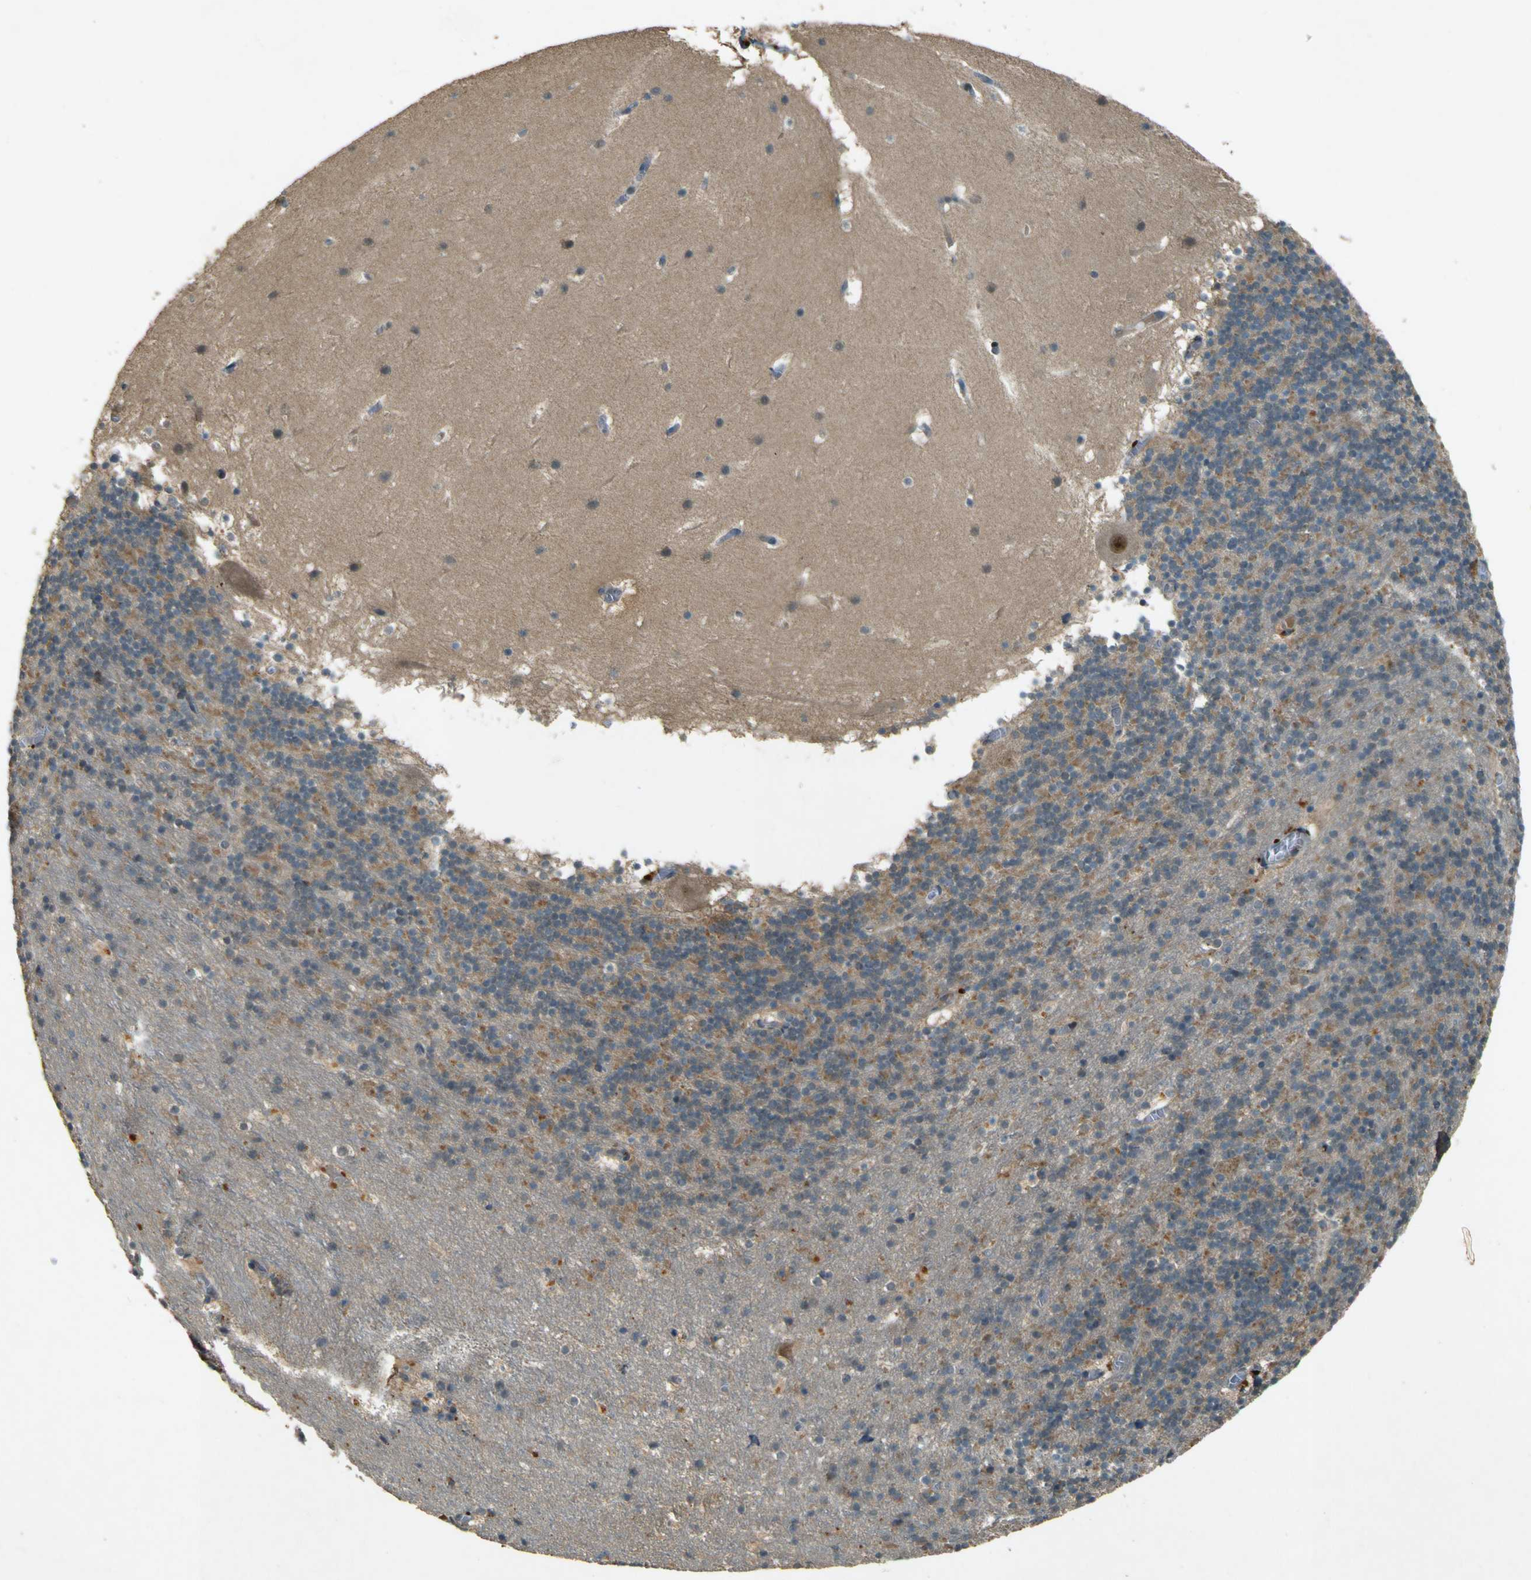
{"staining": {"intensity": "negative", "quantity": "none", "location": "none"}, "tissue": "cerebellum", "cell_type": "Cells in granular layer", "image_type": "normal", "snomed": [{"axis": "morphology", "description": "Normal tissue, NOS"}, {"axis": "topography", "description": "Cerebellum"}], "caption": "A high-resolution micrograph shows immunohistochemistry staining of benign cerebellum, which shows no significant expression in cells in granular layer. Brightfield microscopy of immunohistochemistry stained with DAB (3,3'-diaminobenzidine) (brown) and hematoxylin (blue), captured at high magnification.", "gene": "MPDZ", "patient": {"sex": "male", "age": 45}}